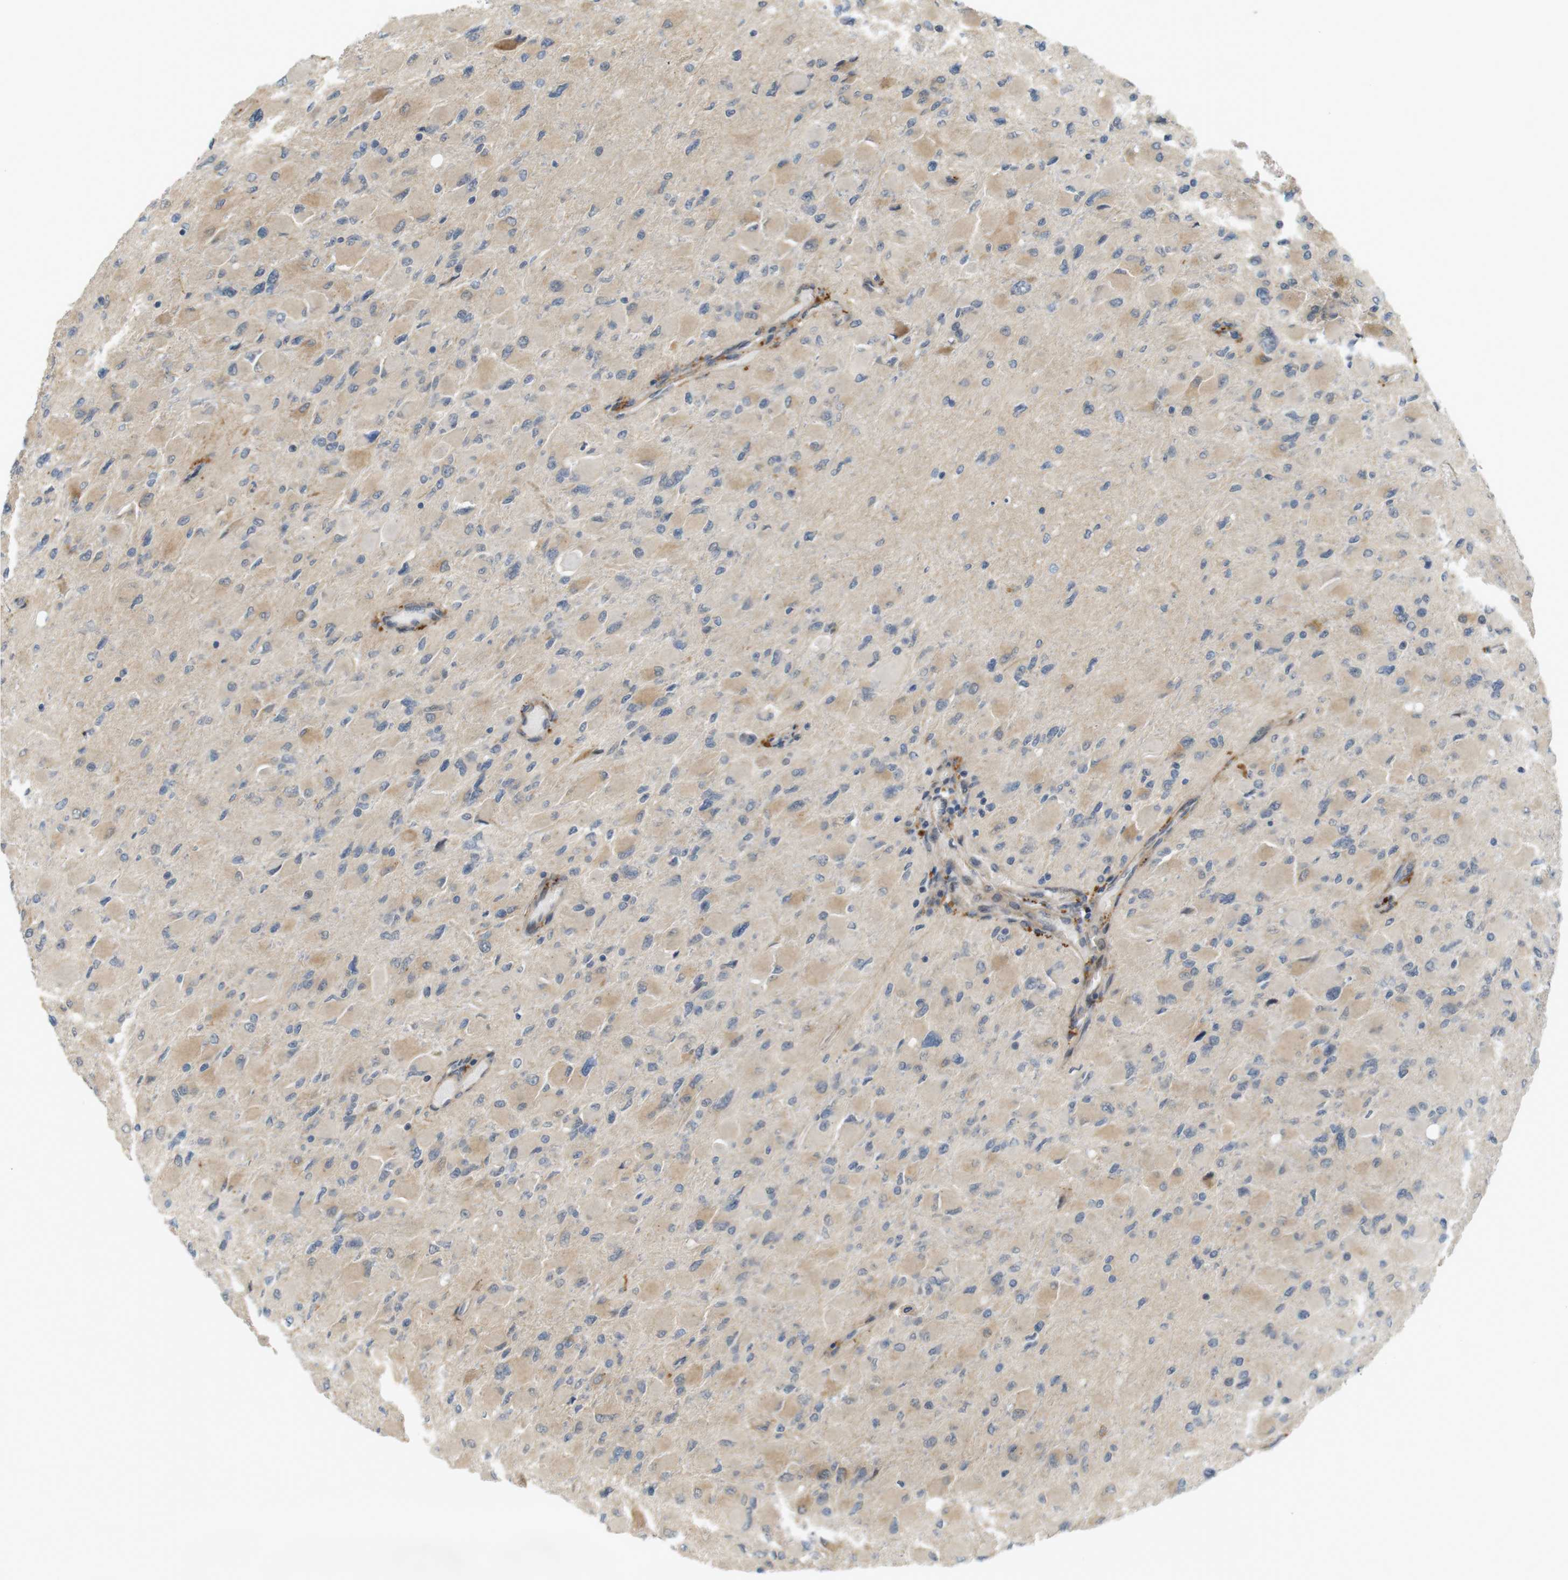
{"staining": {"intensity": "weak", "quantity": ">75%", "location": "cytoplasmic/membranous"}, "tissue": "glioma", "cell_type": "Tumor cells", "image_type": "cancer", "snomed": [{"axis": "morphology", "description": "Glioma, malignant, High grade"}, {"axis": "topography", "description": "Cerebral cortex"}], "caption": "High-grade glioma (malignant) stained with a protein marker reveals weak staining in tumor cells.", "gene": "TSPAN9", "patient": {"sex": "female", "age": 36}}